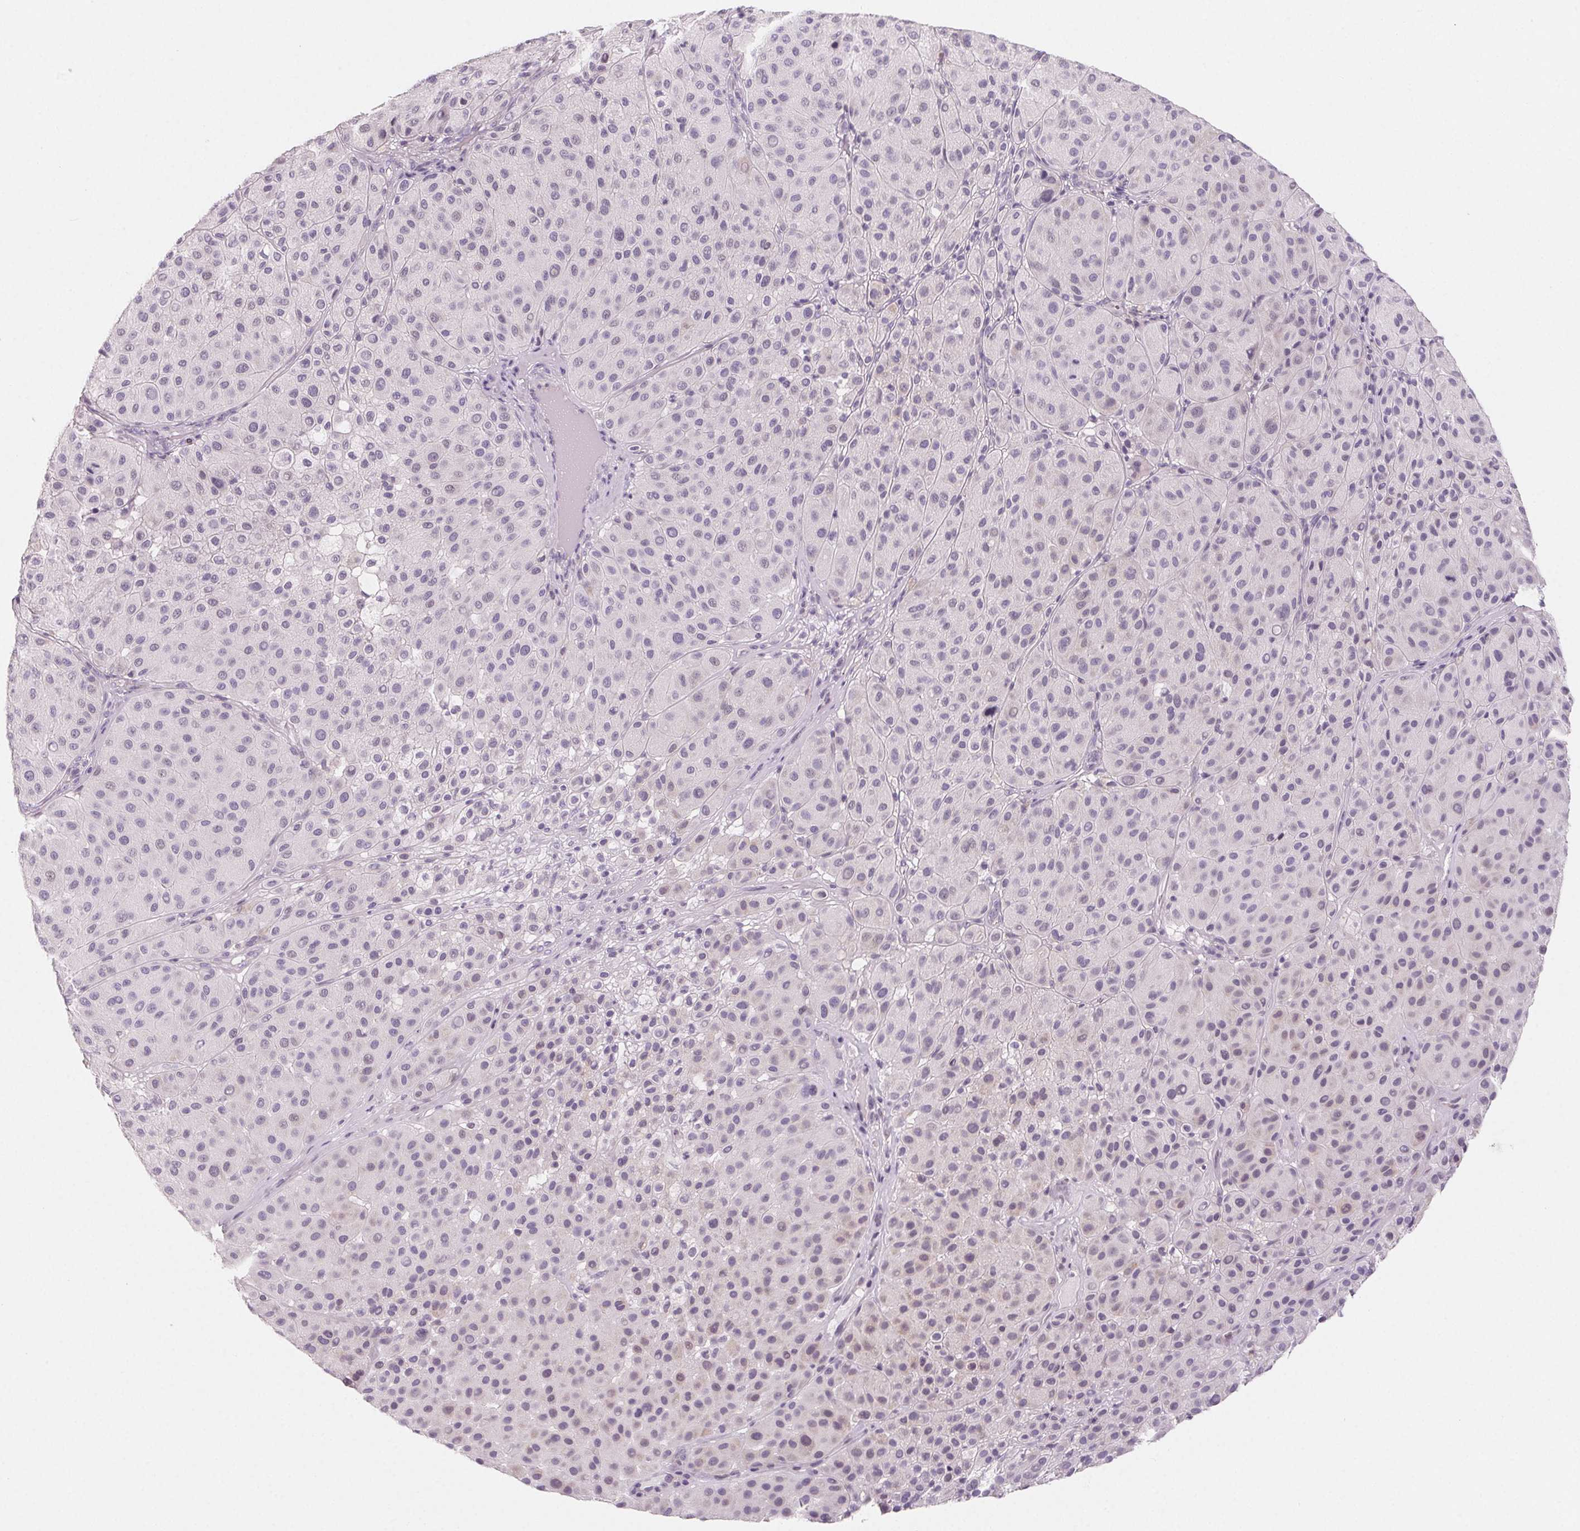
{"staining": {"intensity": "negative", "quantity": "none", "location": "none"}, "tissue": "melanoma", "cell_type": "Tumor cells", "image_type": "cancer", "snomed": [{"axis": "morphology", "description": "Malignant melanoma, Metastatic site"}, {"axis": "topography", "description": "Smooth muscle"}], "caption": "Tumor cells are negative for protein expression in human malignant melanoma (metastatic site).", "gene": "SH3GL2", "patient": {"sex": "male", "age": 41}}